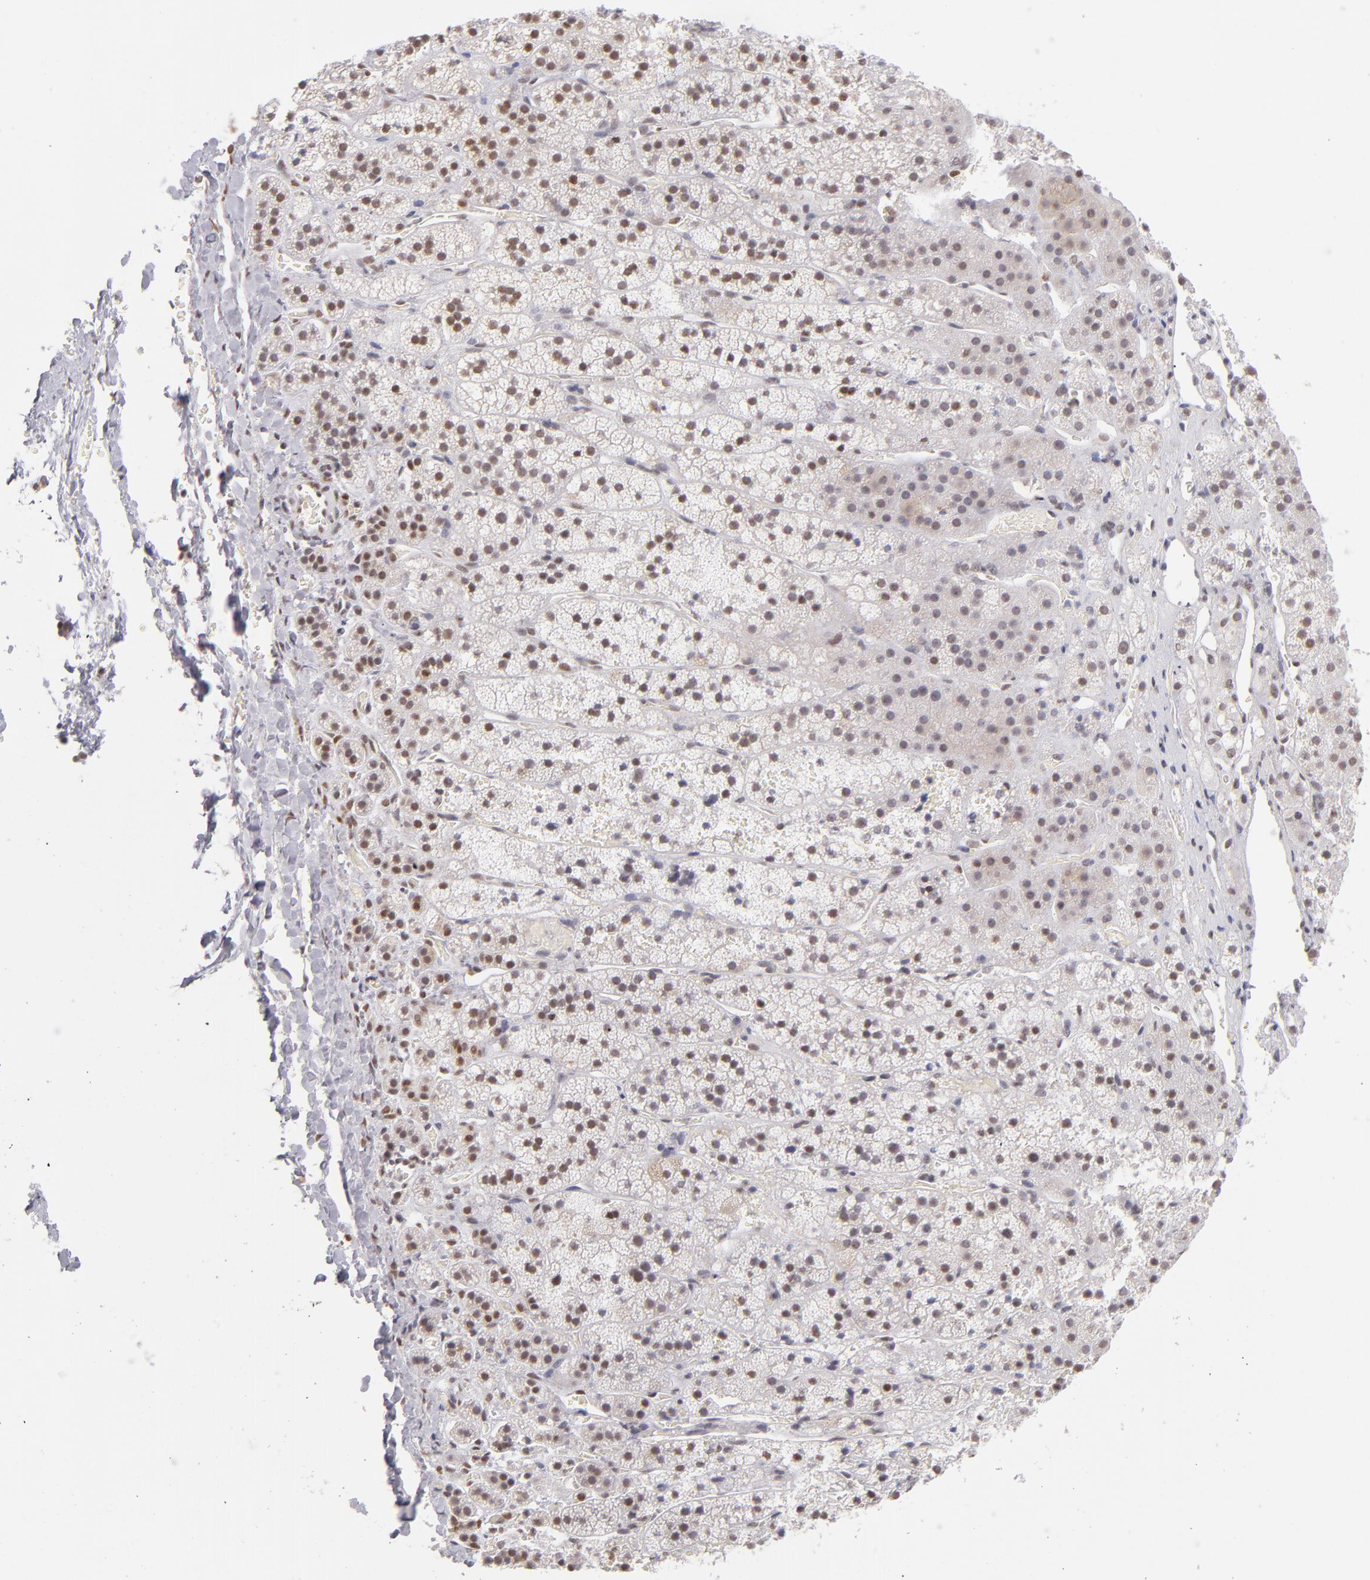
{"staining": {"intensity": "weak", "quantity": ">75%", "location": "nuclear"}, "tissue": "adrenal gland", "cell_type": "Glandular cells", "image_type": "normal", "snomed": [{"axis": "morphology", "description": "Normal tissue, NOS"}, {"axis": "topography", "description": "Adrenal gland"}], "caption": "Adrenal gland was stained to show a protein in brown. There is low levels of weak nuclear staining in about >75% of glandular cells. The protein of interest is shown in brown color, while the nuclei are stained blue.", "gene": "TFAP4", "patient": {"sex": "female", "age": 44}}